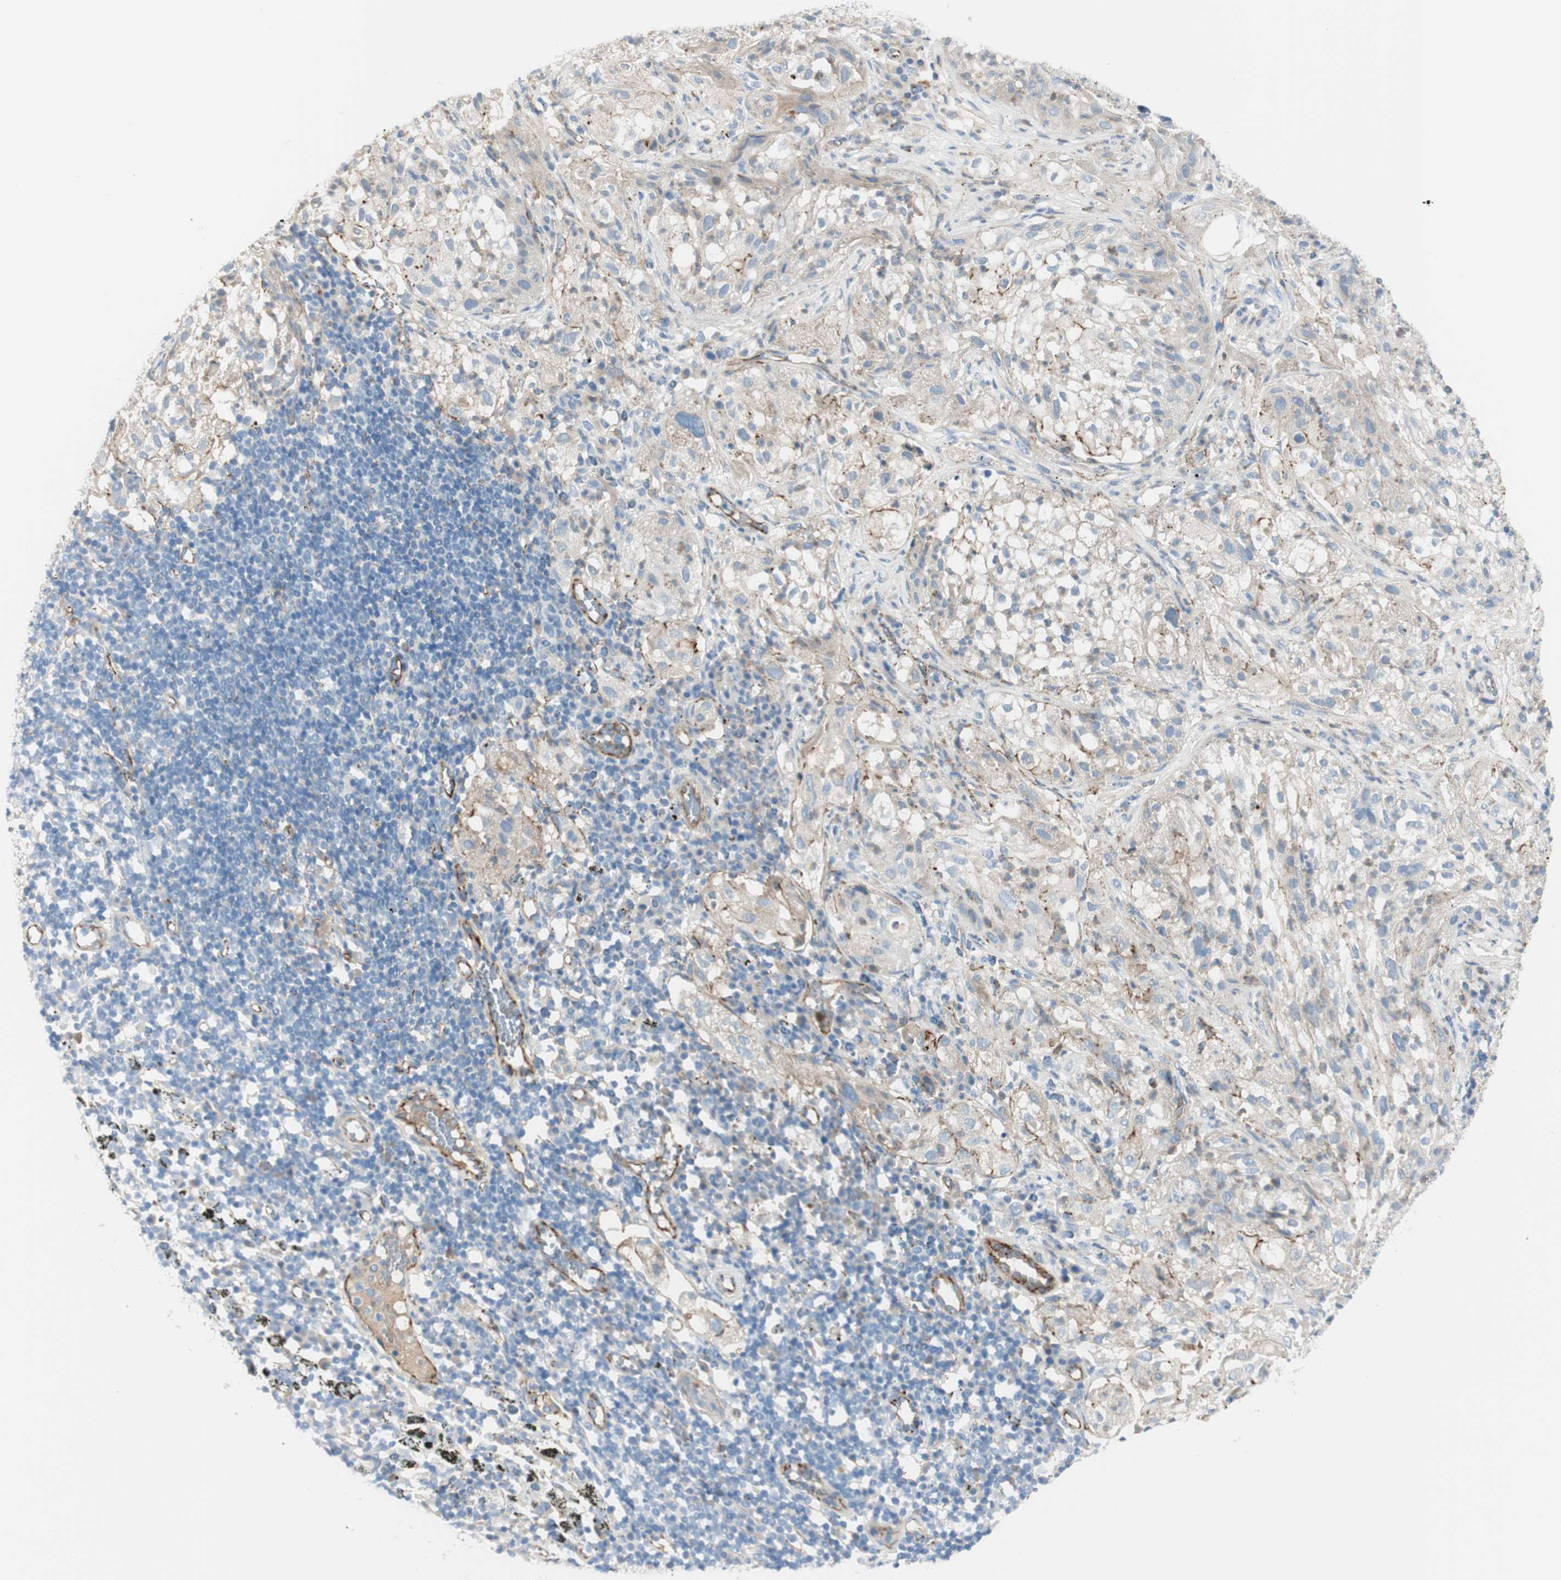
{"staining": {"intensity": "weak", "quantity": "25%-75%", "location": "cytoplasmic/membranous"}, "tissue": "lung cancer", "cell_type": "Tumor cells", "image_type": "cancer", "snomed": [{"axis": "morphology", "description": "Inflammation, NOS"}, {"axis": "morphology", "description": "Squamous cell carcinoma, NOS"}, {"axis": "topography", "description": "Lymph node"}, {"axis": "topography", "description": "Soft tissue"}, {"axis": "topography", "description": "Lung"}], "caption": "Weak cytoplasmic/membranous expression is present in approximately 25%-75% of tumor cells in squamous cell carcinoma (lung).", "gene": "TJP1", "patient": {"sex": "male", "age": 66}}